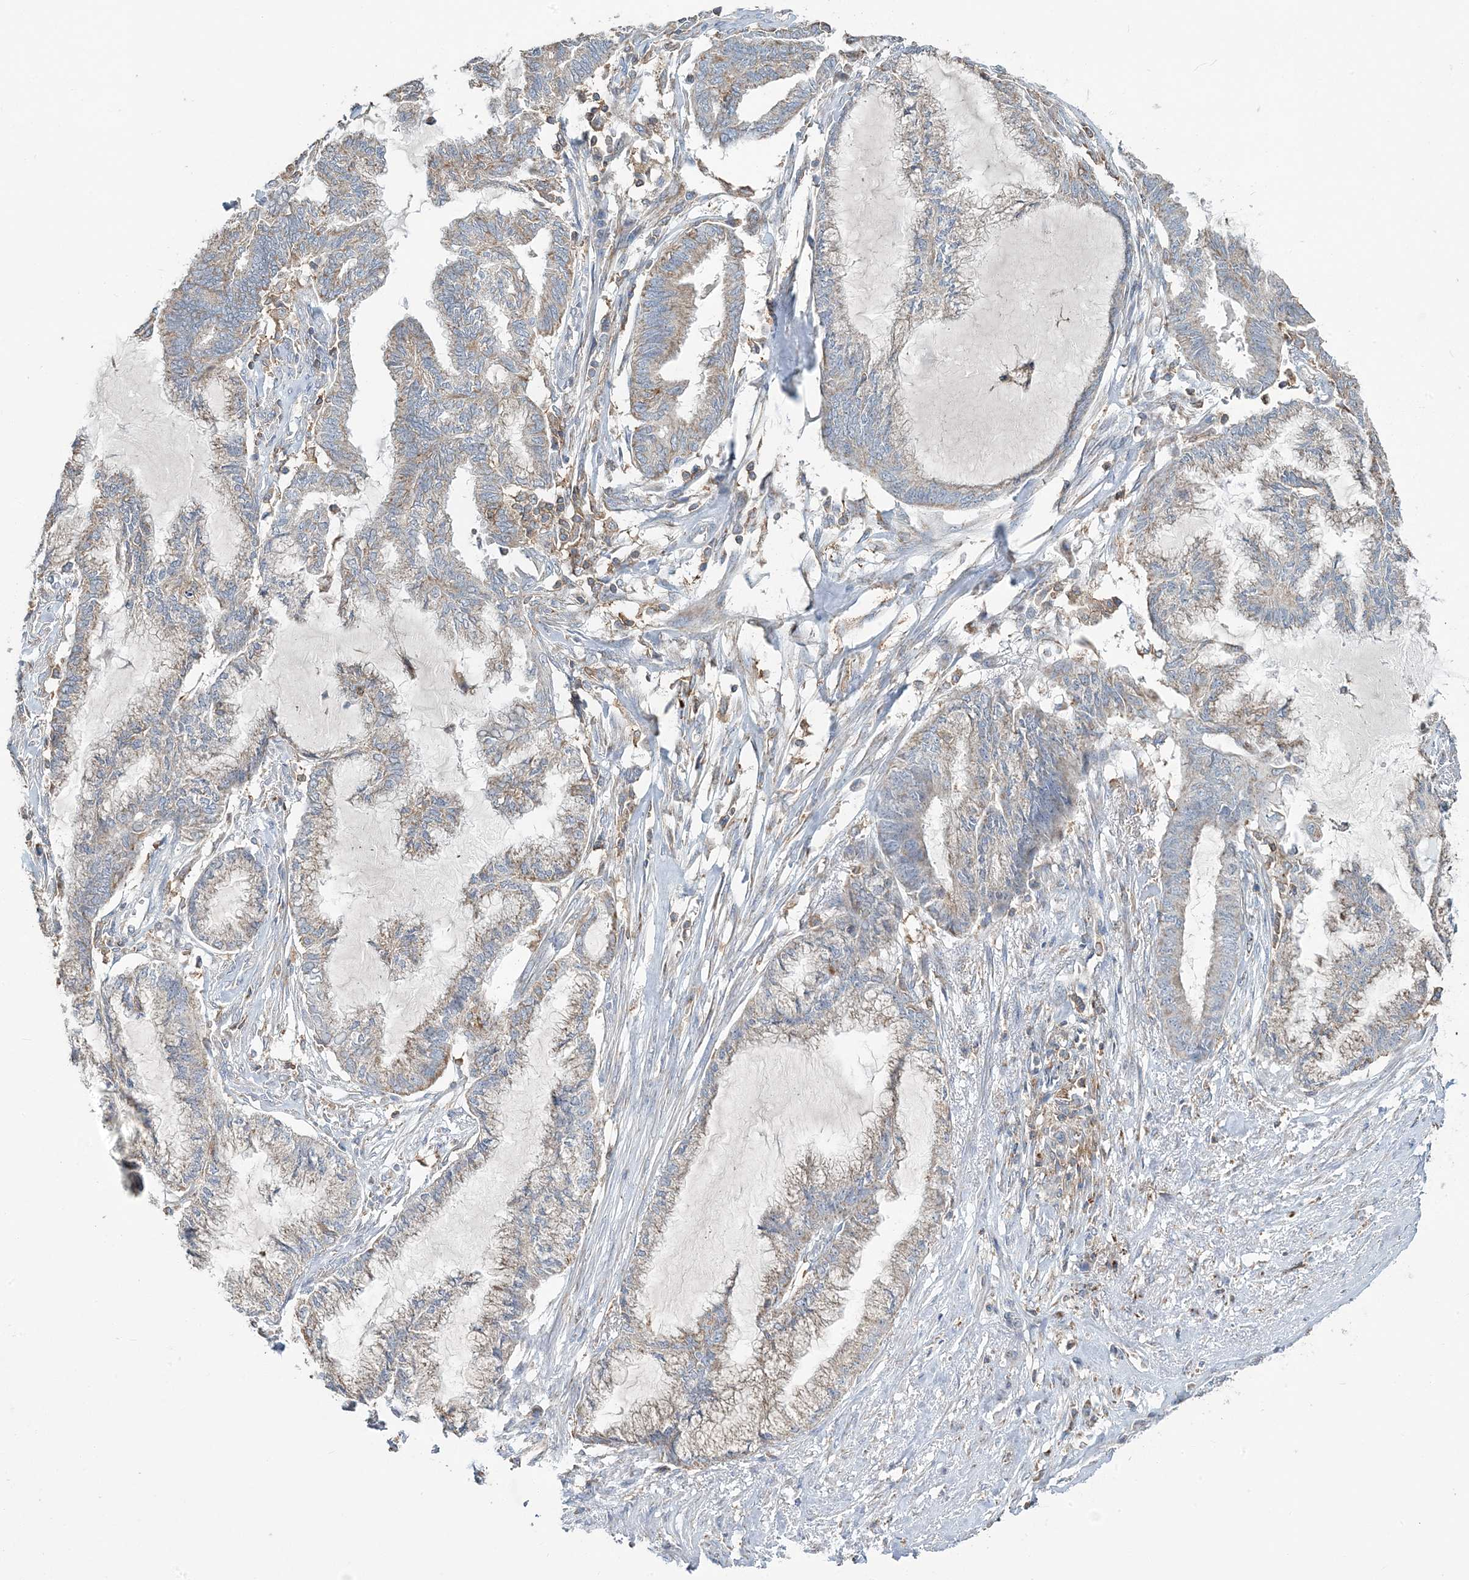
{"staining": {"intensity": "weak", "quantity": ">75%", "location": "cytoplasmic/membranous"}, "tissue": "endometrial cancer", "cell_type": "Tumor cells", "image_type": "cancer", "snomed": [{"axis": "morphology", "description": "Adenocarcinoma, NOS"}, {"axis": "topography", "description": "Endometrium"}], "caption": "DAB (3,3'-diaminobenzidine) immunohistochemical staining of adenocarcinoma (endometrial) reveals weak cytoplasmic/membranous protein positivity in about >75% of tumor cells. The protein of interest is stained brown, and the nuclei are stained in blue (DAB (3,3'-diaminobenzidine) IHC with brightfield microscopy, high magnification).", "gene": "TMLHE", "patient": {"sex": "female", "age": 86}}